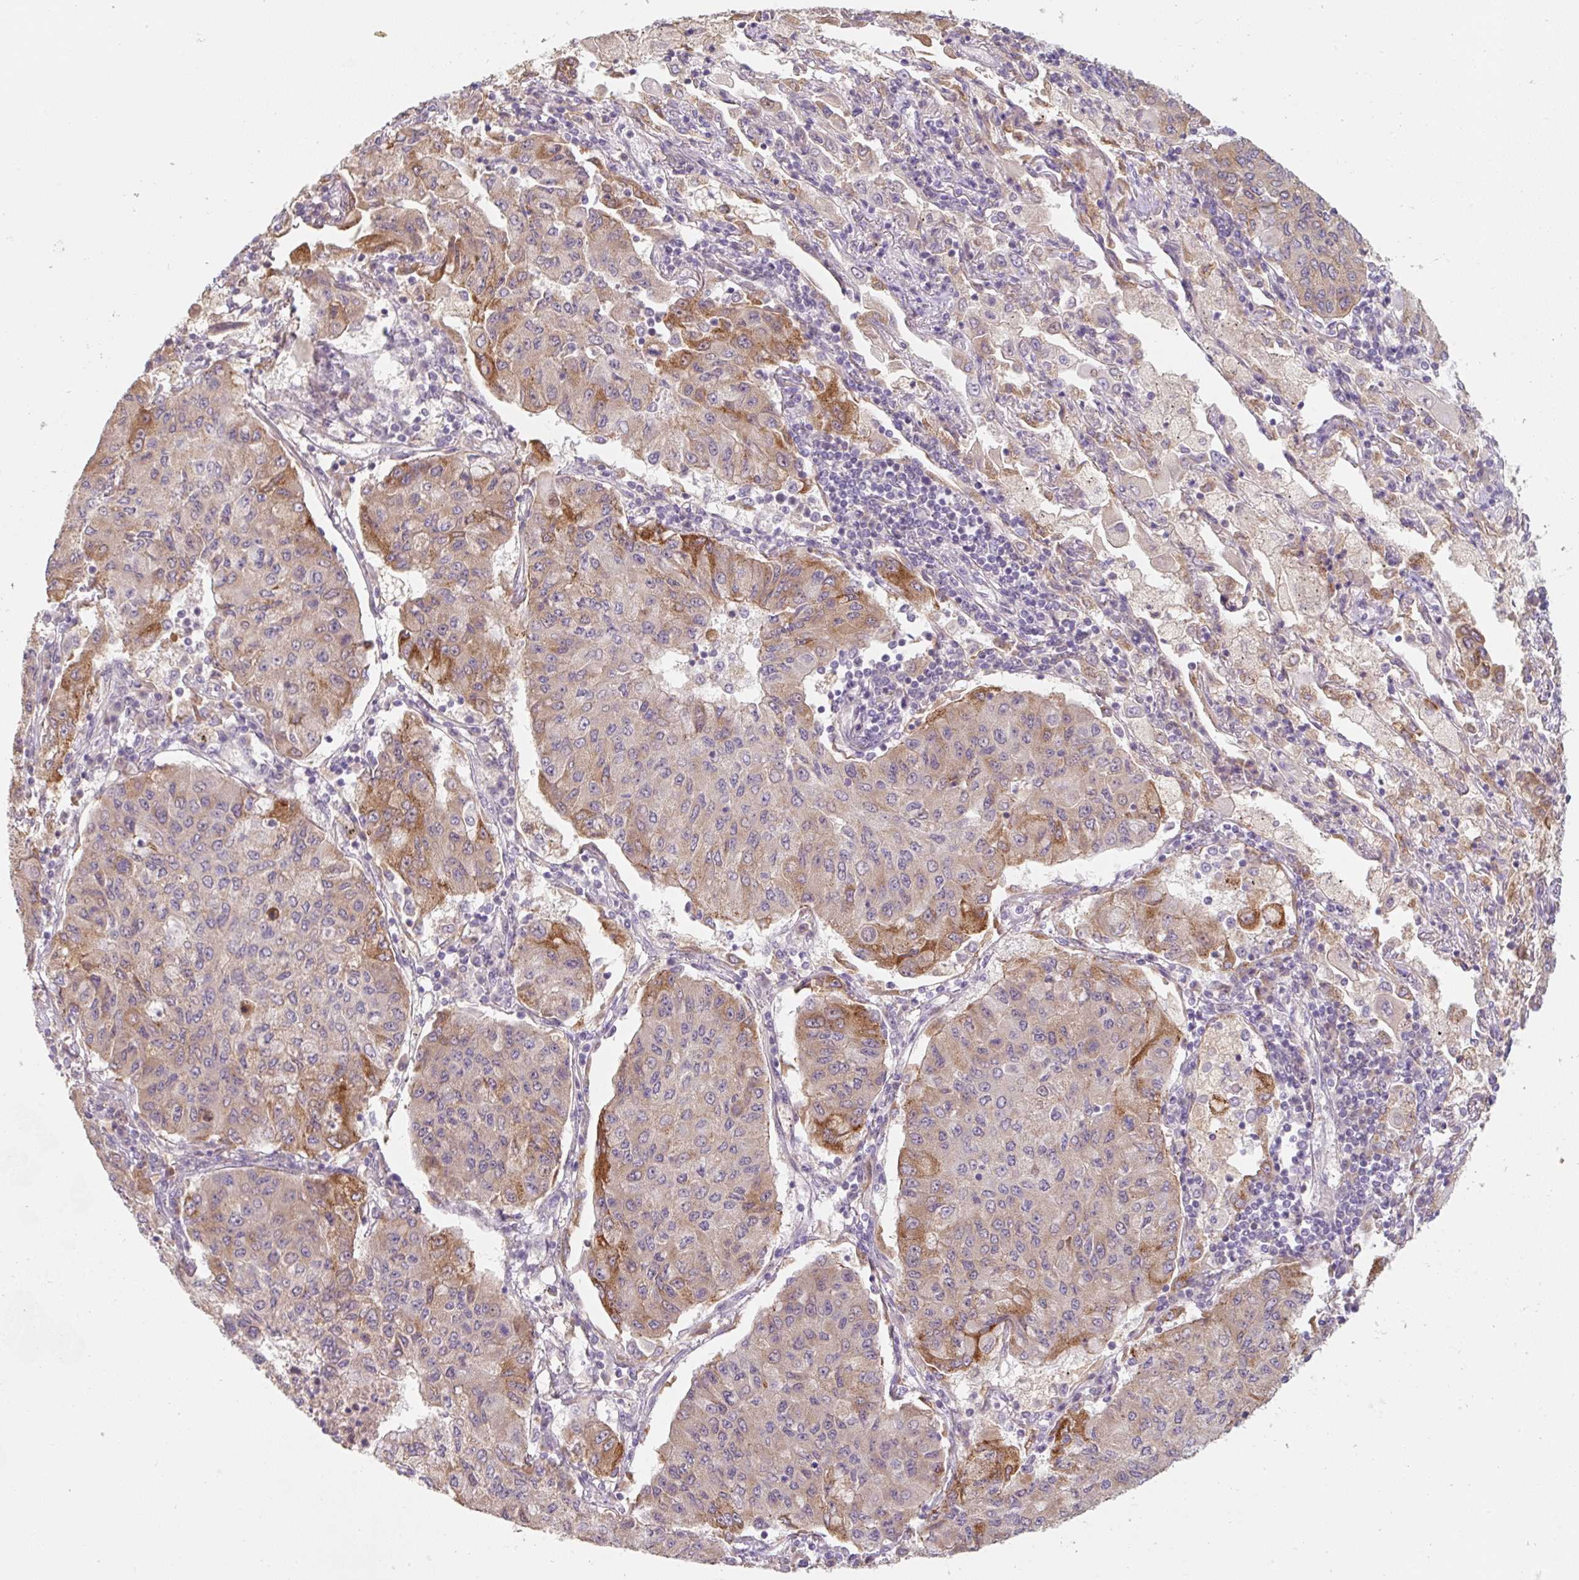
{"staining": {"intensity": "moderate", "quantity": "25%-75%", "location": "cytoplasmic/membranous"}, "tissue": "lung cancer", "cell_type": "Tumor cells", "image_type": "cancer", "snomed": [{"axis": "morphology", "description": "Squamous cell carcinoma, NOS"}, {"axis": "topography", "description": "Lung"}], "caption": "Squamous cell carcinoma (lung) tissue reveals moderate cytoplasmic/membranous positivity in about 25%-75% of tumor cells", "gene": "MIA2", "patient": {"sex": "male", "age": 74}}